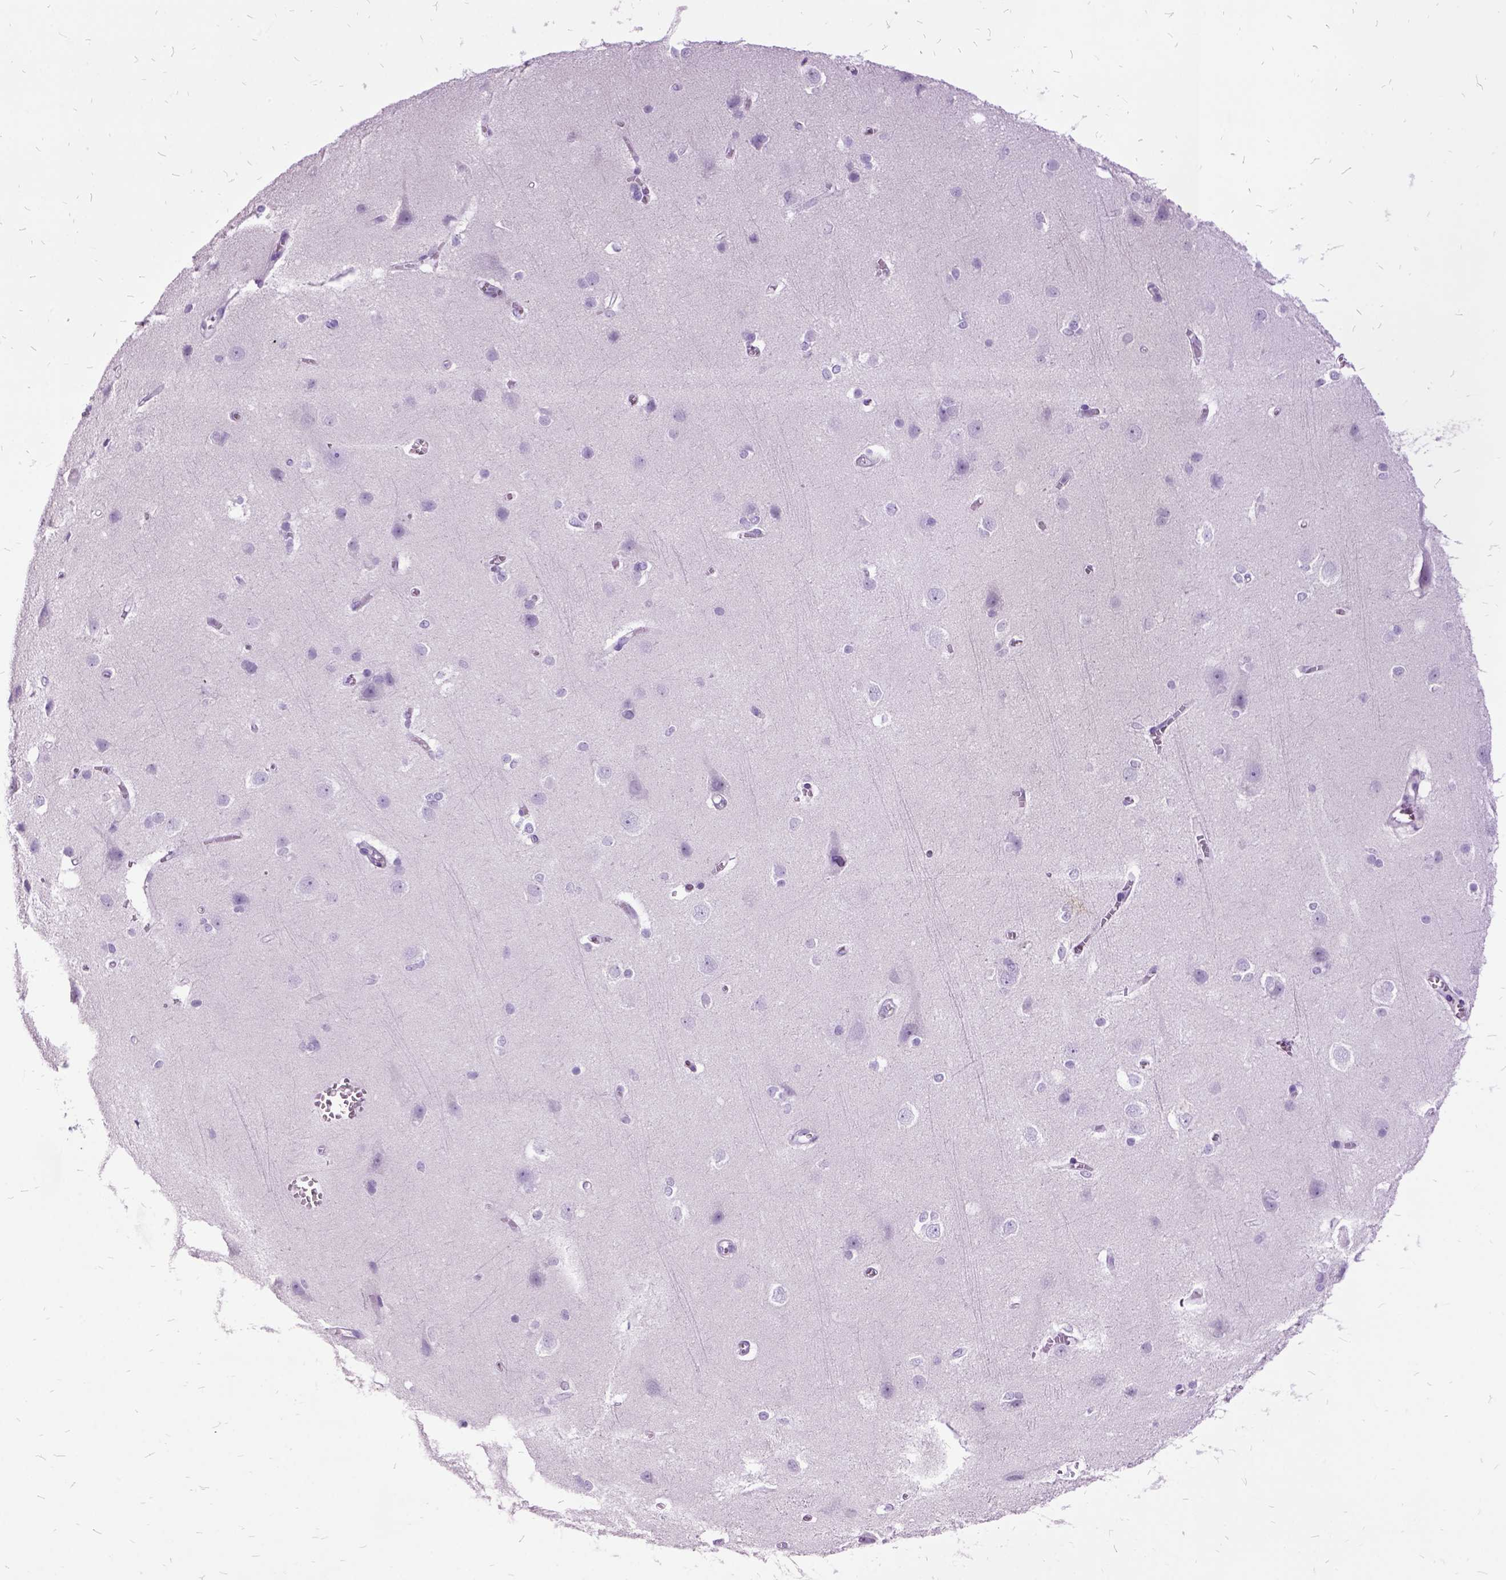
{"staining": {"intensity": "negative", "quantity": "none", "location": "none"}, "tissue": "cerebral cortex", "cell_type": "Endothelial cells", "image_type": "normal", "snomed": [{"axis": "morphology", "description": "Normal tissue, NOS"}, {"axis": "topography", "description": "Cerebral cortex"}], "caption": "Immunohistochemistry photomicrograph of unremarkable cerebral cortex: cerebral cortex stained with DAB displays no significant protein expression in endothelial cells. (DAB immunohistochemistry visualized using brightfield microscopy, high magnification).", "gene": "MME", "patient": {"sex": "male", "age": 37}}